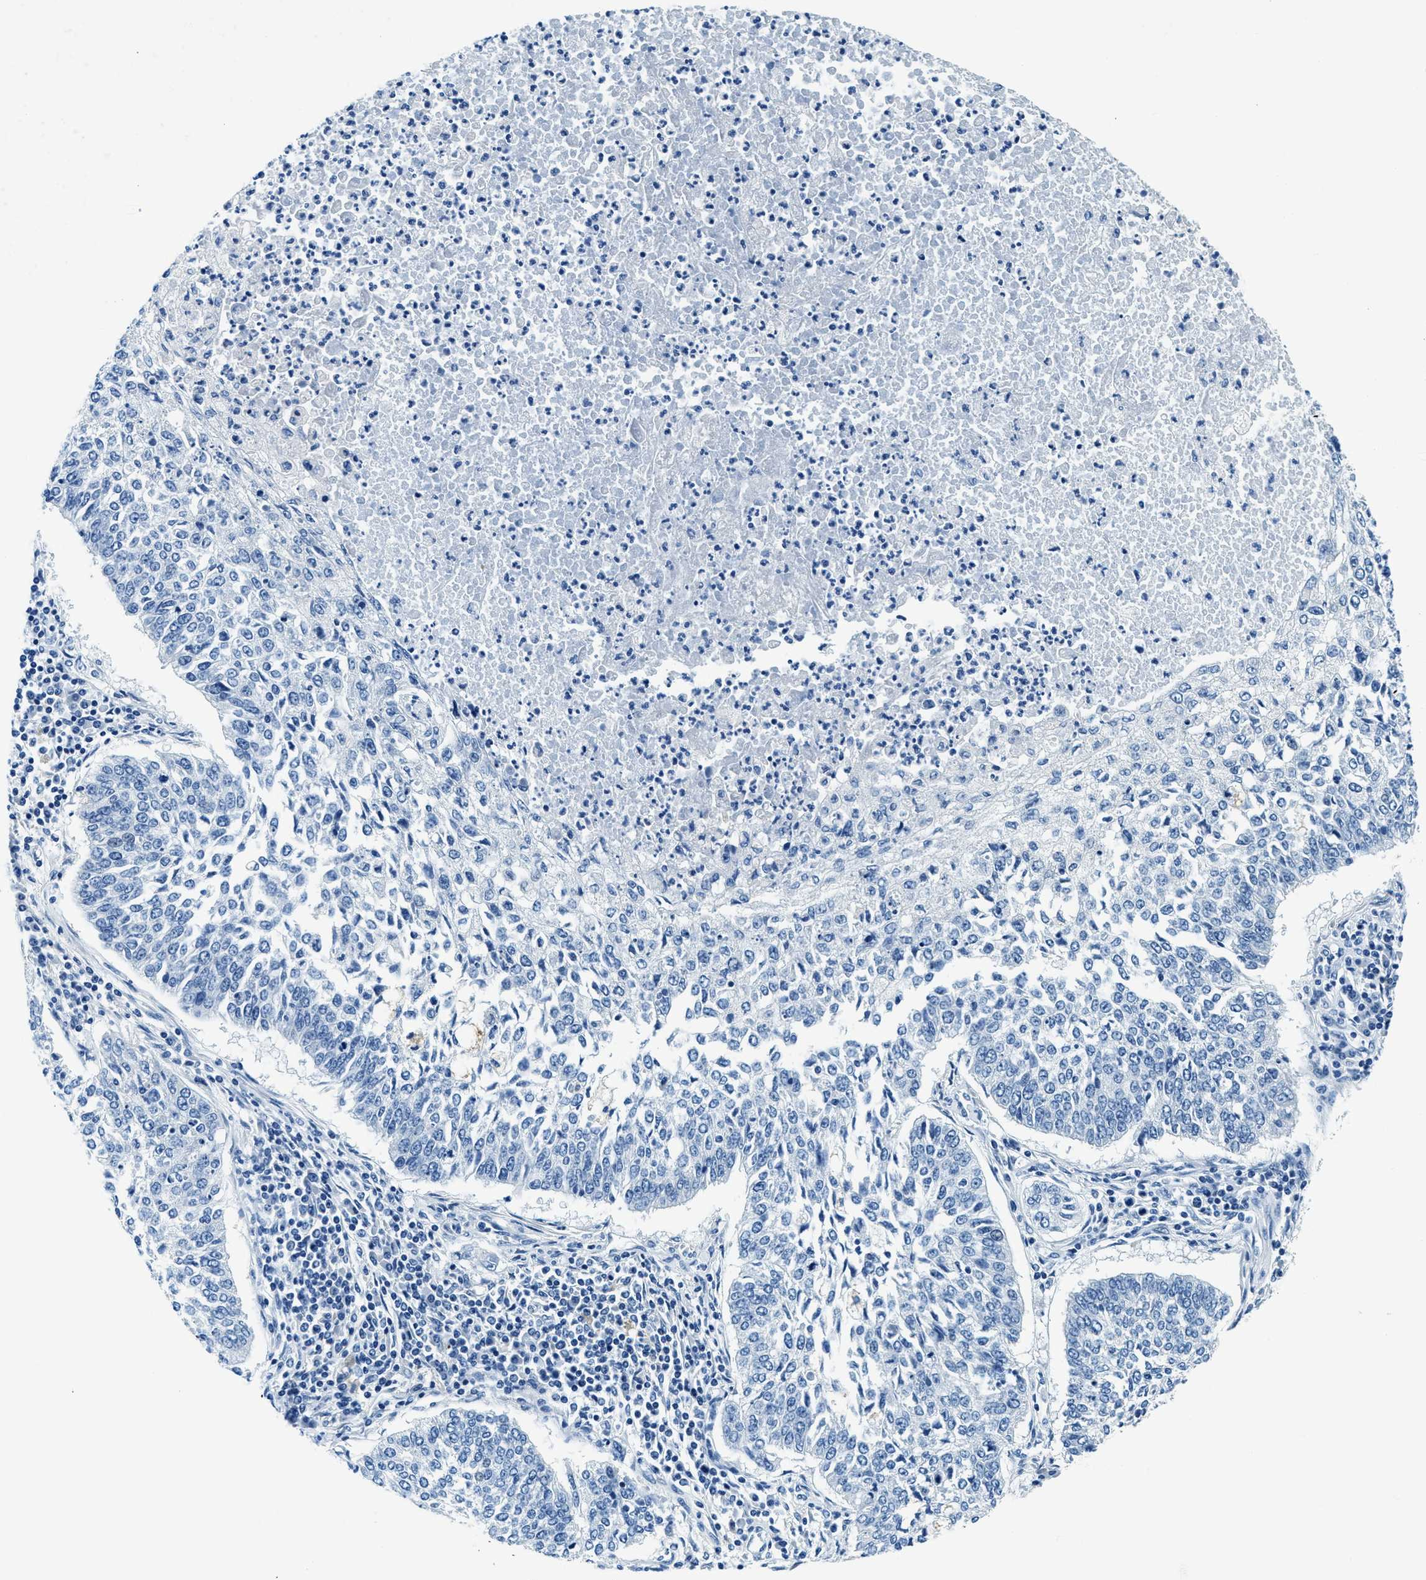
{"staining": {"intensity": "negative", "quantity": "none", "location": "none"}, "tissue": "lung cancer", "cell_type": "Tumor cells", "image_type": "cancer", "snomed": [{"axis": "morphology", "description": "Normal tissue, NOS"}, {"axis": "morphology", "description": "Squamous cell carcinoma, NOS"}, {"axis": "topography", "description": "Cartilage tissue"}, {"axis": "topography", "description": "Bronchus"}, {"axis": "topography", "description": "Lung"}], "caption": "Lung cancer was stained to show a protein in brown. There is no significant staining in tumor cells.", "gene": "UBAC2", "patient": {"sex": "female", "age": 49}}